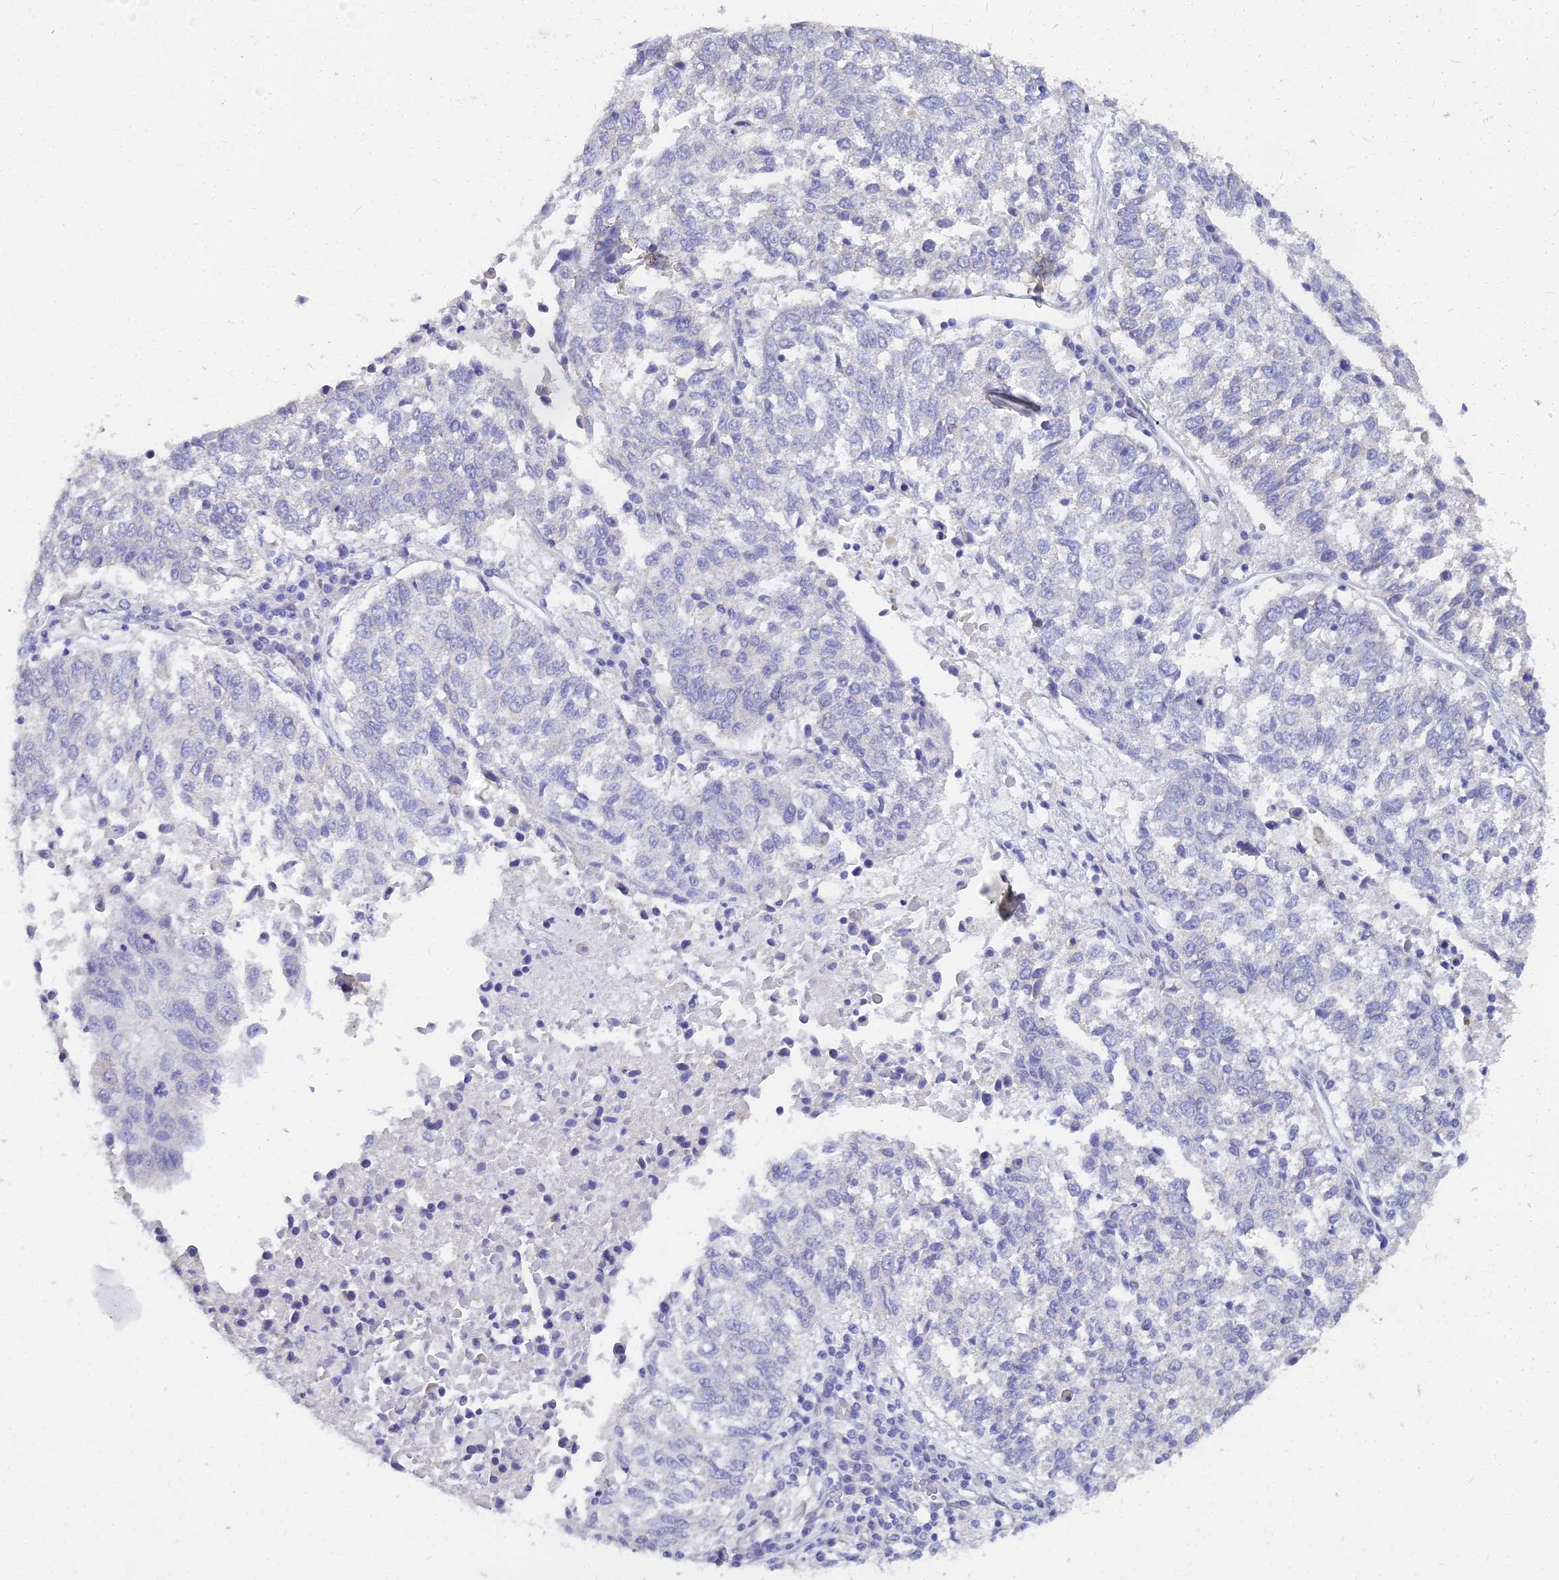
{"staining": {"intensity": "negative", "quantity": "none", "location": "none"}, "tissue": "lung cancer", "cell_type": "Tumor cells", "image_type": "cancer", "snomed": [{"axis": "morphology", "description": "Squamous cell carcinoma, NOS"}, {"axis": "topography", "description": "Lung"}], "caption": "Micrograph shows no significant protein expression in tumor cells of squamous cell carcinoma (lung).", "gene": "NPY", "patient": {"sex": "male", "age": 73}}